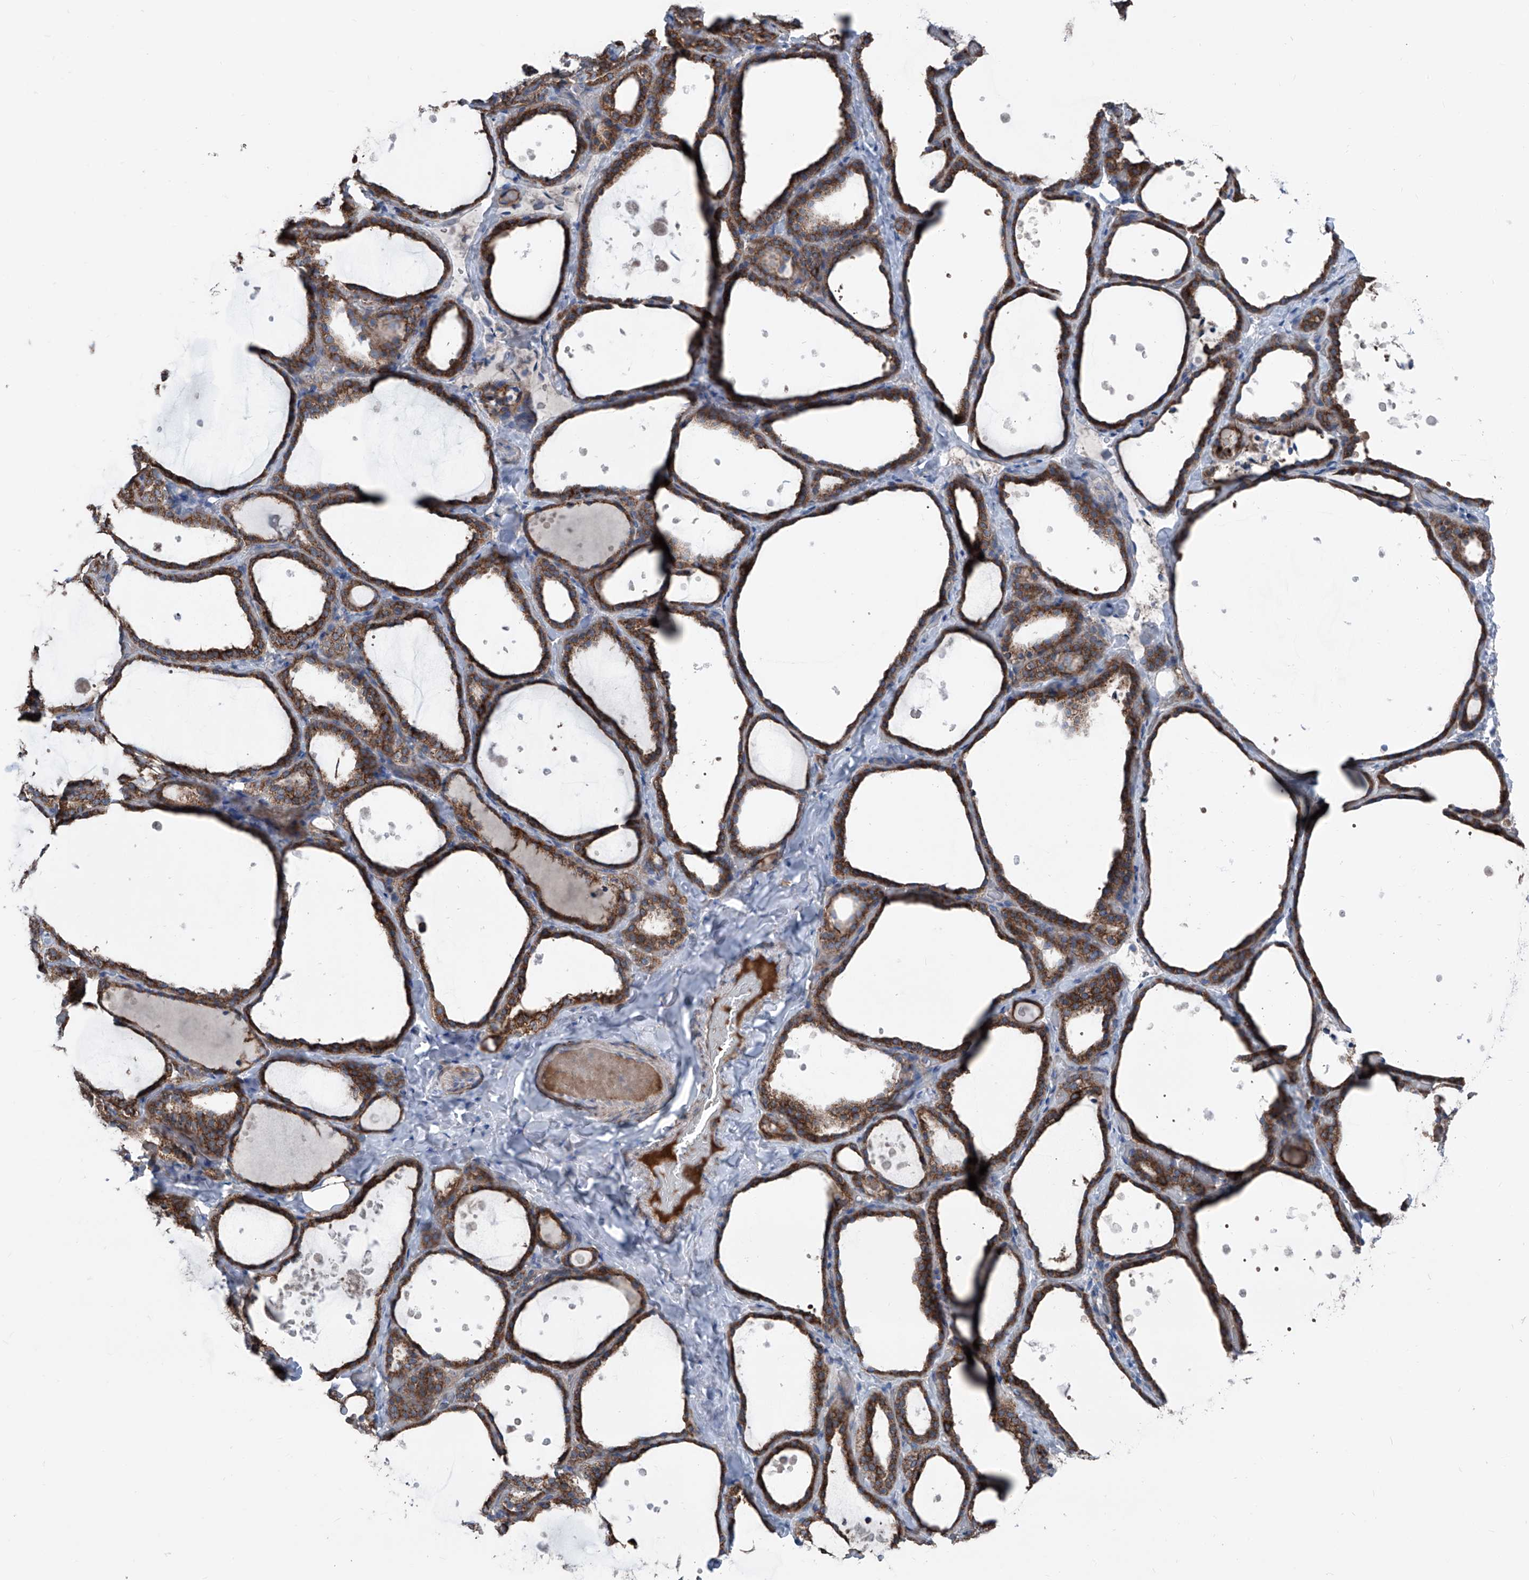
{"staining": {"intensity": "strong", "quantity": ">75%", "location": "cytoplasmic/membranous"}, "tissue": "thyroid gland", "cell_type": "Glandular cells", "image_type": "normal", "snomed": [{"axis": "morphology", "description": "Normal tissue, NOS"}, {"axis": "topography", "description": "Thyroid gland"}], "caption": "Glandular cells show high levels of strong cytoplasmic/membranous expression in about >75% of cells in benign human thyroid gland.", "gene": "GPAT3", "patient": {"sex": "female", "age": 44}}